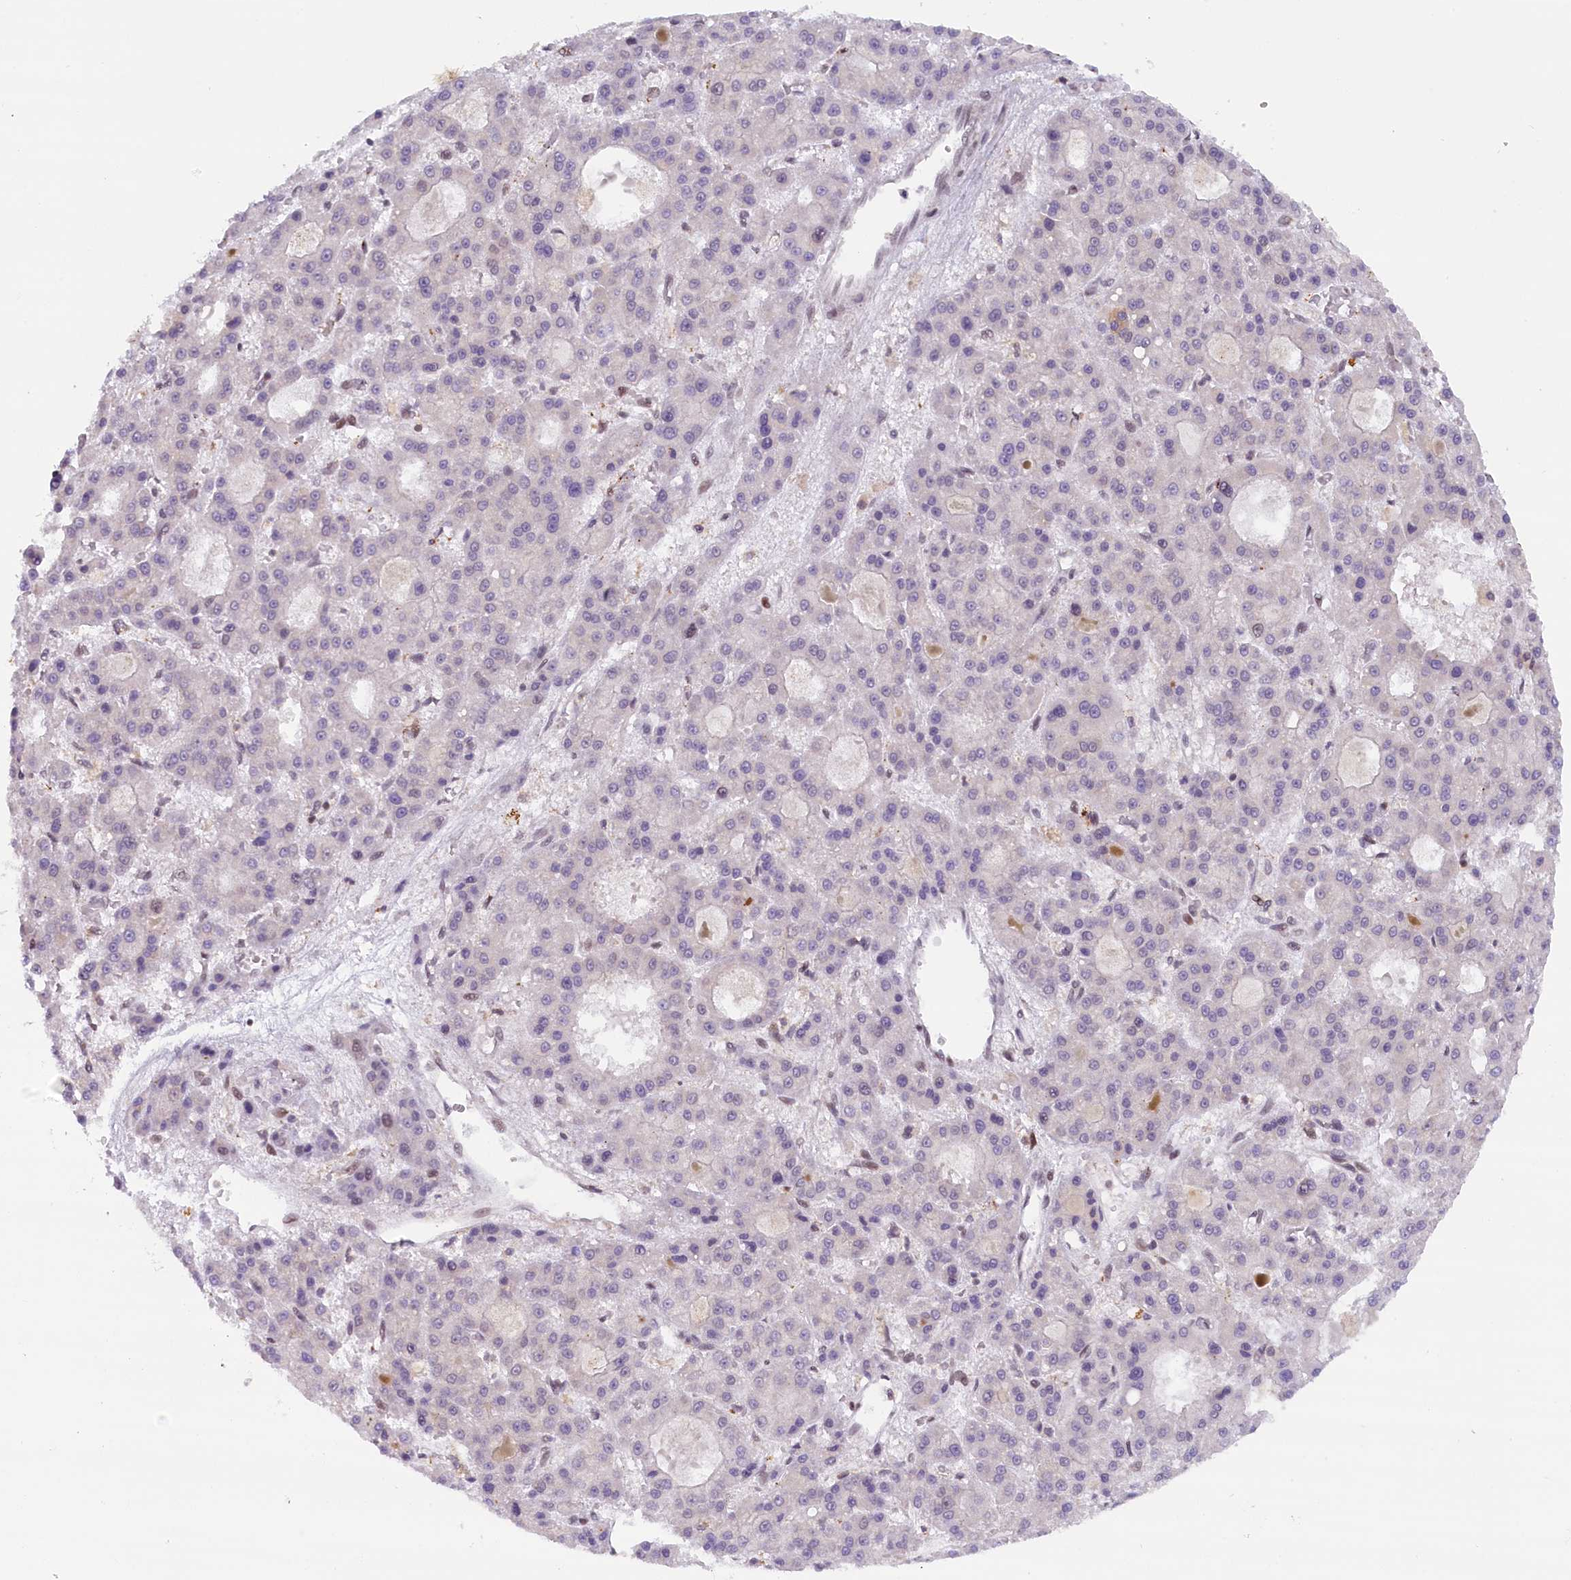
{"staining": {"intensity": "negative", "quantity": "none", "location": "none"}, "tissue": "liver cancer", "cell_type": "Tumor cells", "image_type": "cancer", "snomed": [{"axis": "morphology", "description": "Carcinoma, Hepatocellular, NOS"}, {"axis": "topography", "description": "Liver"}], "caption": "DAB immunohistochemical staining of liver cancer reveals no significant positivity in tumor cells.", "gene": "FCHO1", "patient": {"sex": "male", "age": 70}}